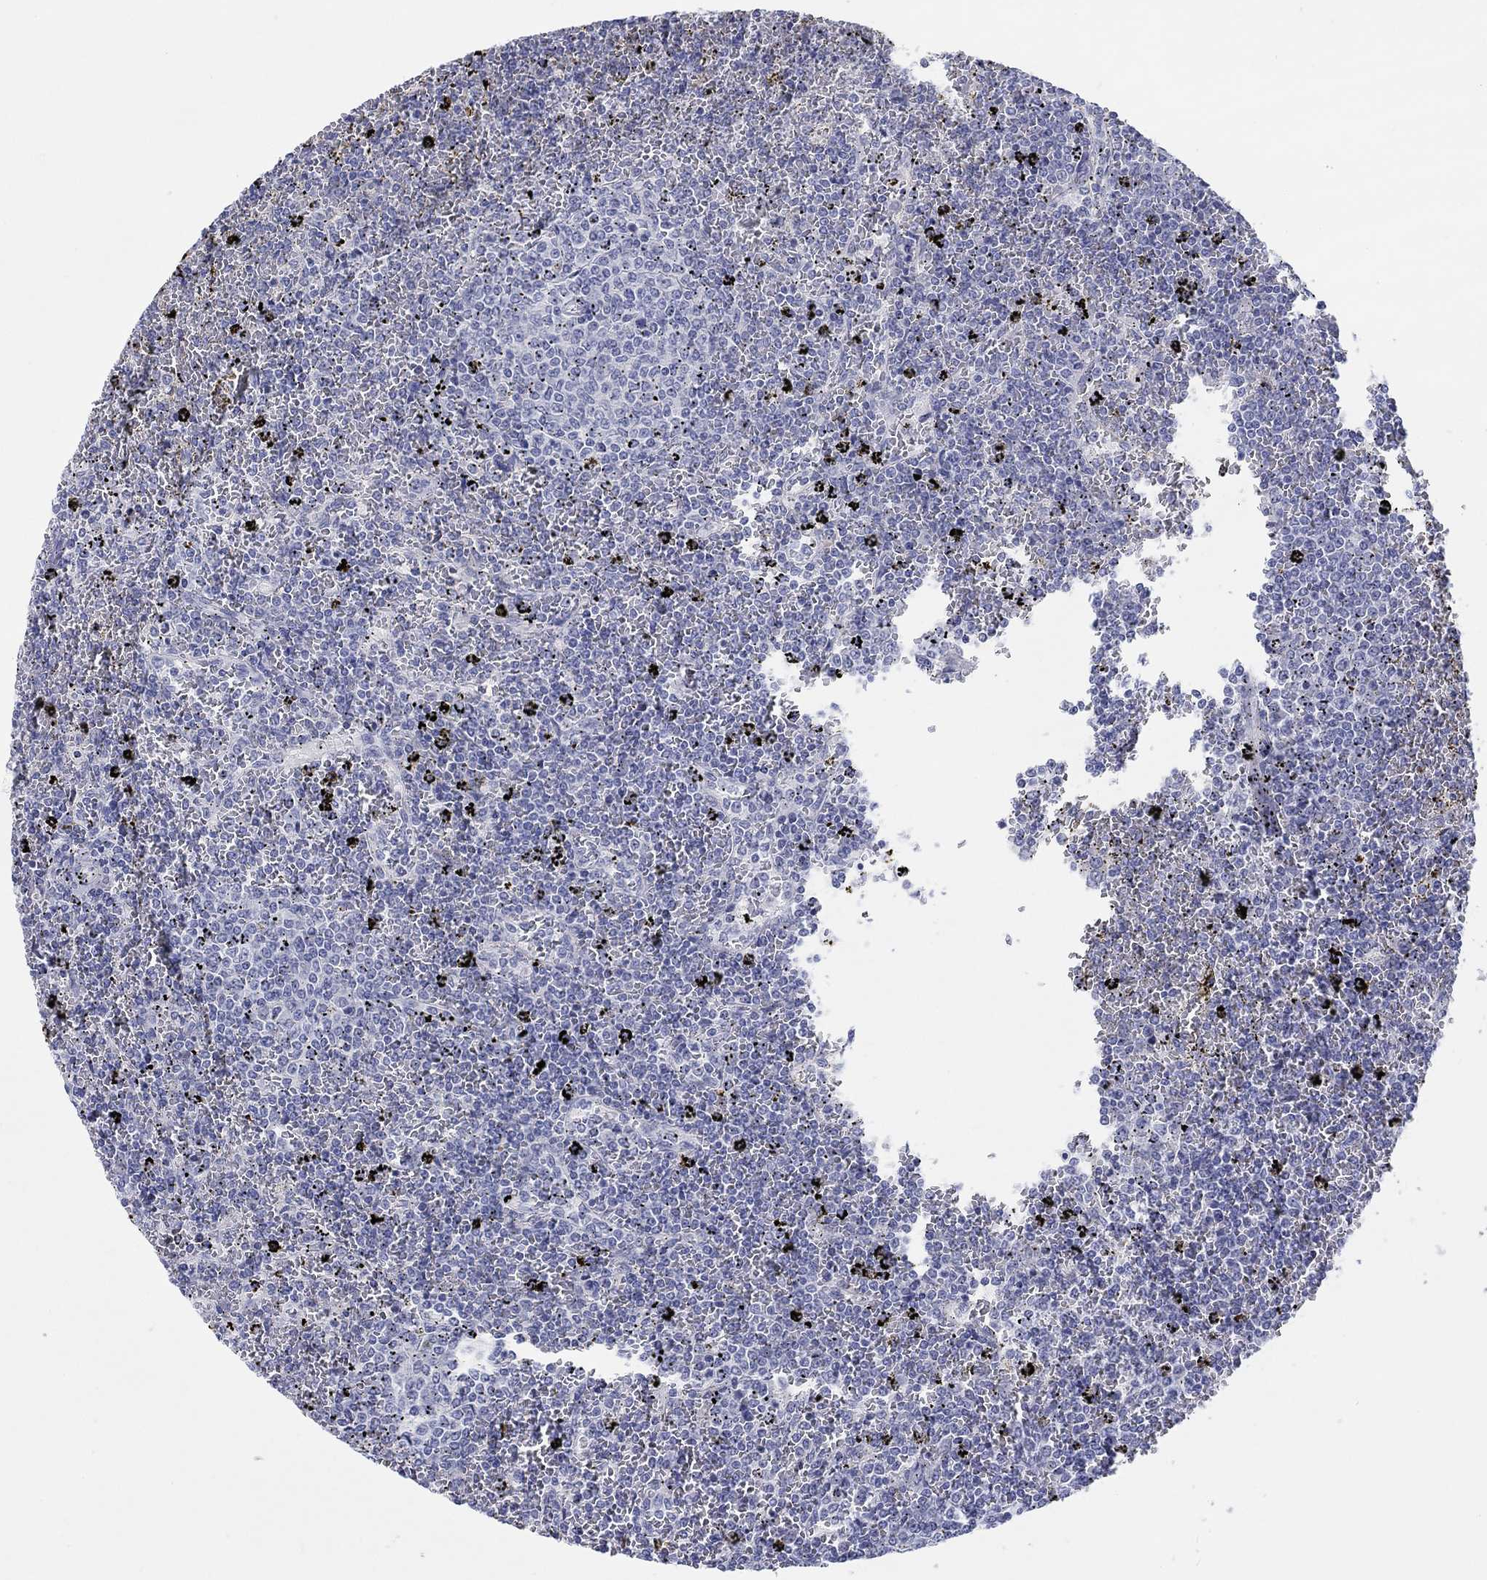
{"staining": {"intensity": "negative", "quantity": "none", "location": "none"}, "tissue": "lymphoma", "cell_type": "Tumor cells", "image_type": "cancer", "snomed": [{"axis": "morphology", "description": "Malignant lymphoma, non-Hodgkin's type, Low grade"}, {"axis": "topography", "description": "Spleen"}], "caption": "DAB immunohistochemical staining of human lymphoma displays no significant positivity in tumor cells.", "gene": "LRRC4C", "patient": {"sex": "female", "age": 77}}